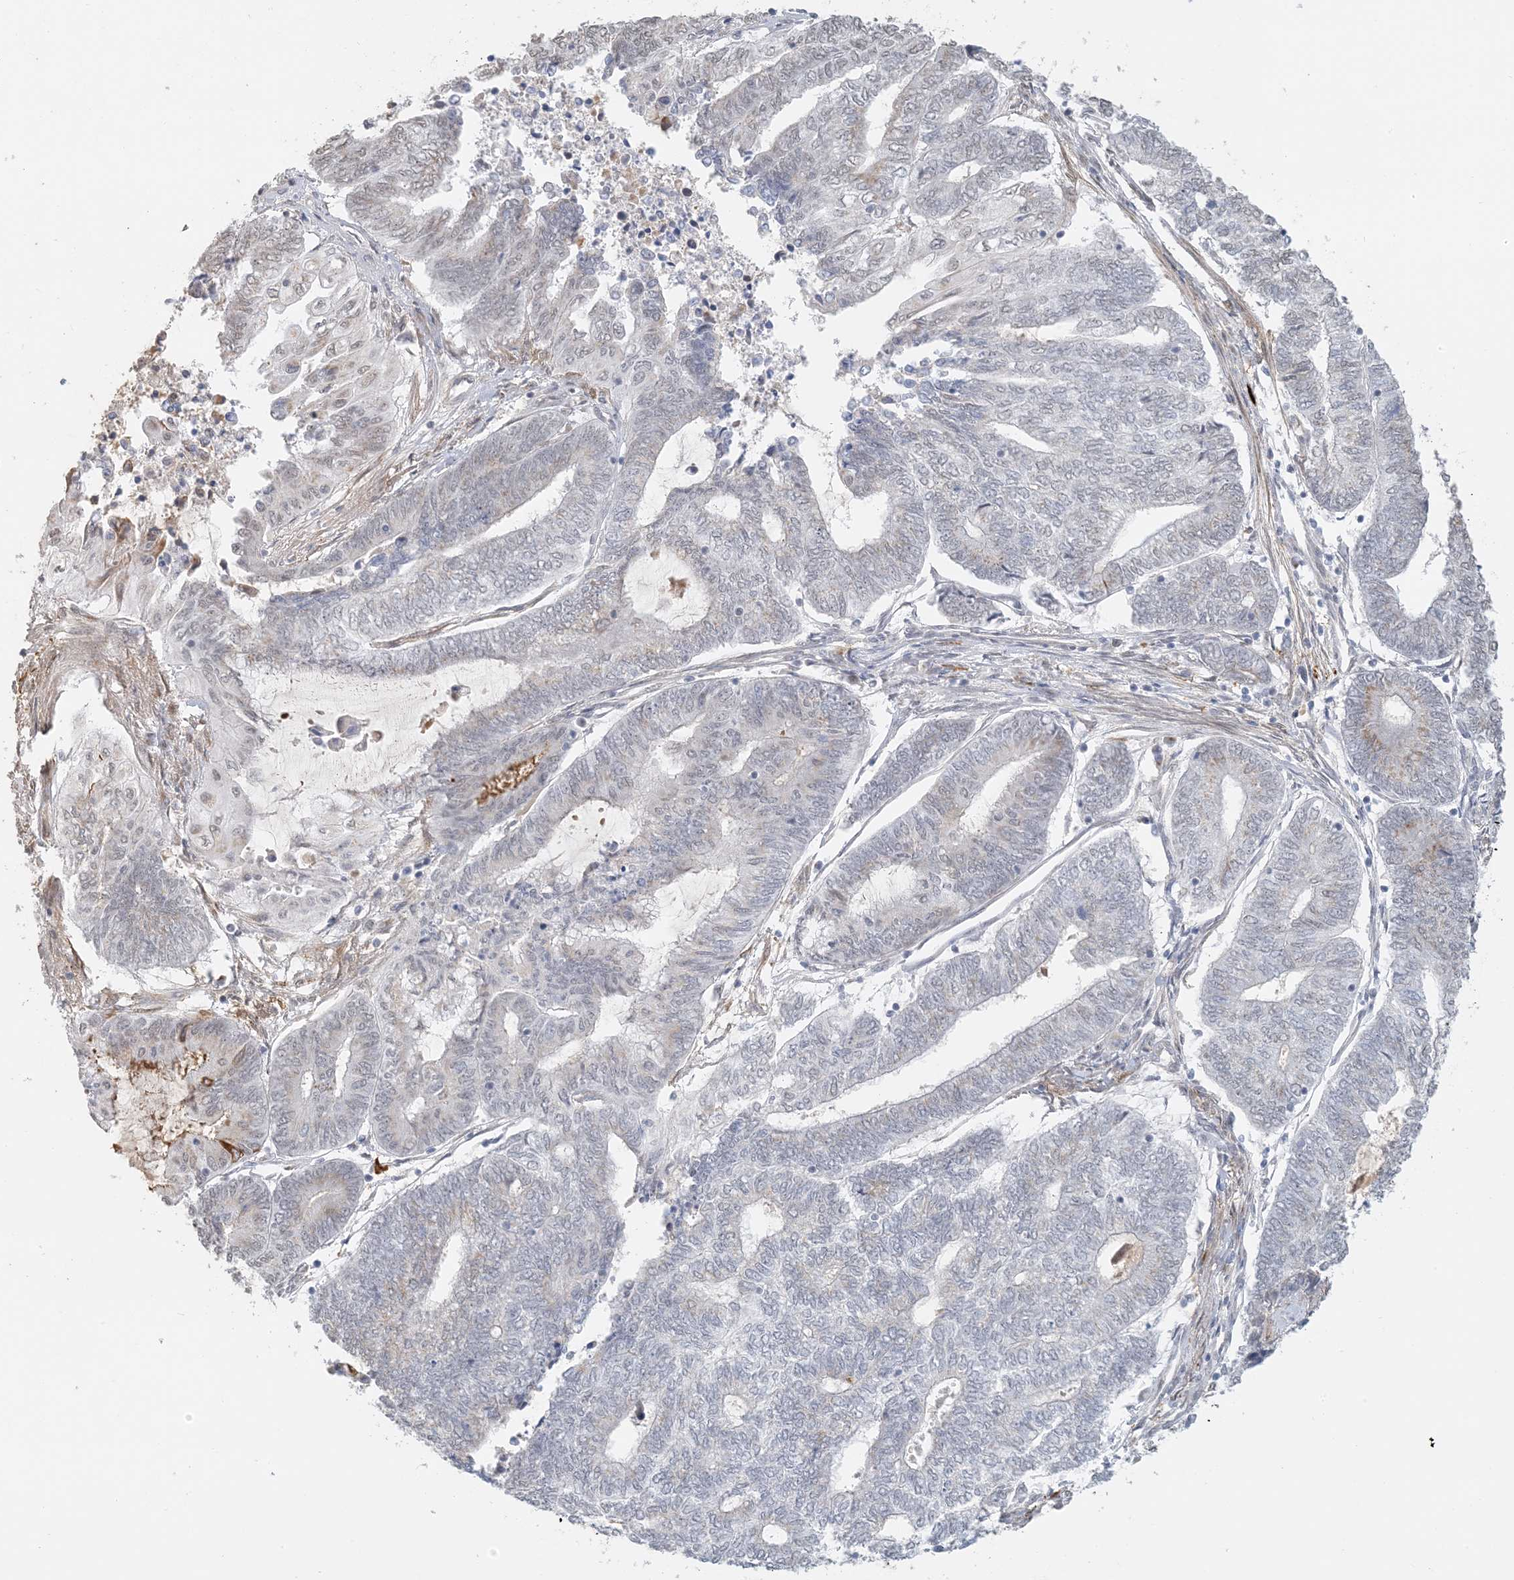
{"staining": {"intensity": "weak", "quantity": "25%-75%", "location": "cytoplasmic/membranous"}, "tissue": "endometrial cancer", "cell_type": "Tumor cells", "image_type": "cancer", "snomed": [{"axis": "morphology", "description": "Adenocarcinoma, NOS"}, {"axis": "topography", "description": "Uterus"}, {"axis": "topography", "description": "Endometrium"}], "caption": "The image exhibits staining of endometrial cancer, revealing weak cytoplasmic/membranous protein staining (brown color) within tumor cells. The protein of interest is stained brown, and the nuclei are stained in blue (DAB IHC with brightfield microscopy, high magnification).", "gene": "ZCCHC4", "patient": {"sex": "female", "age": 70}}